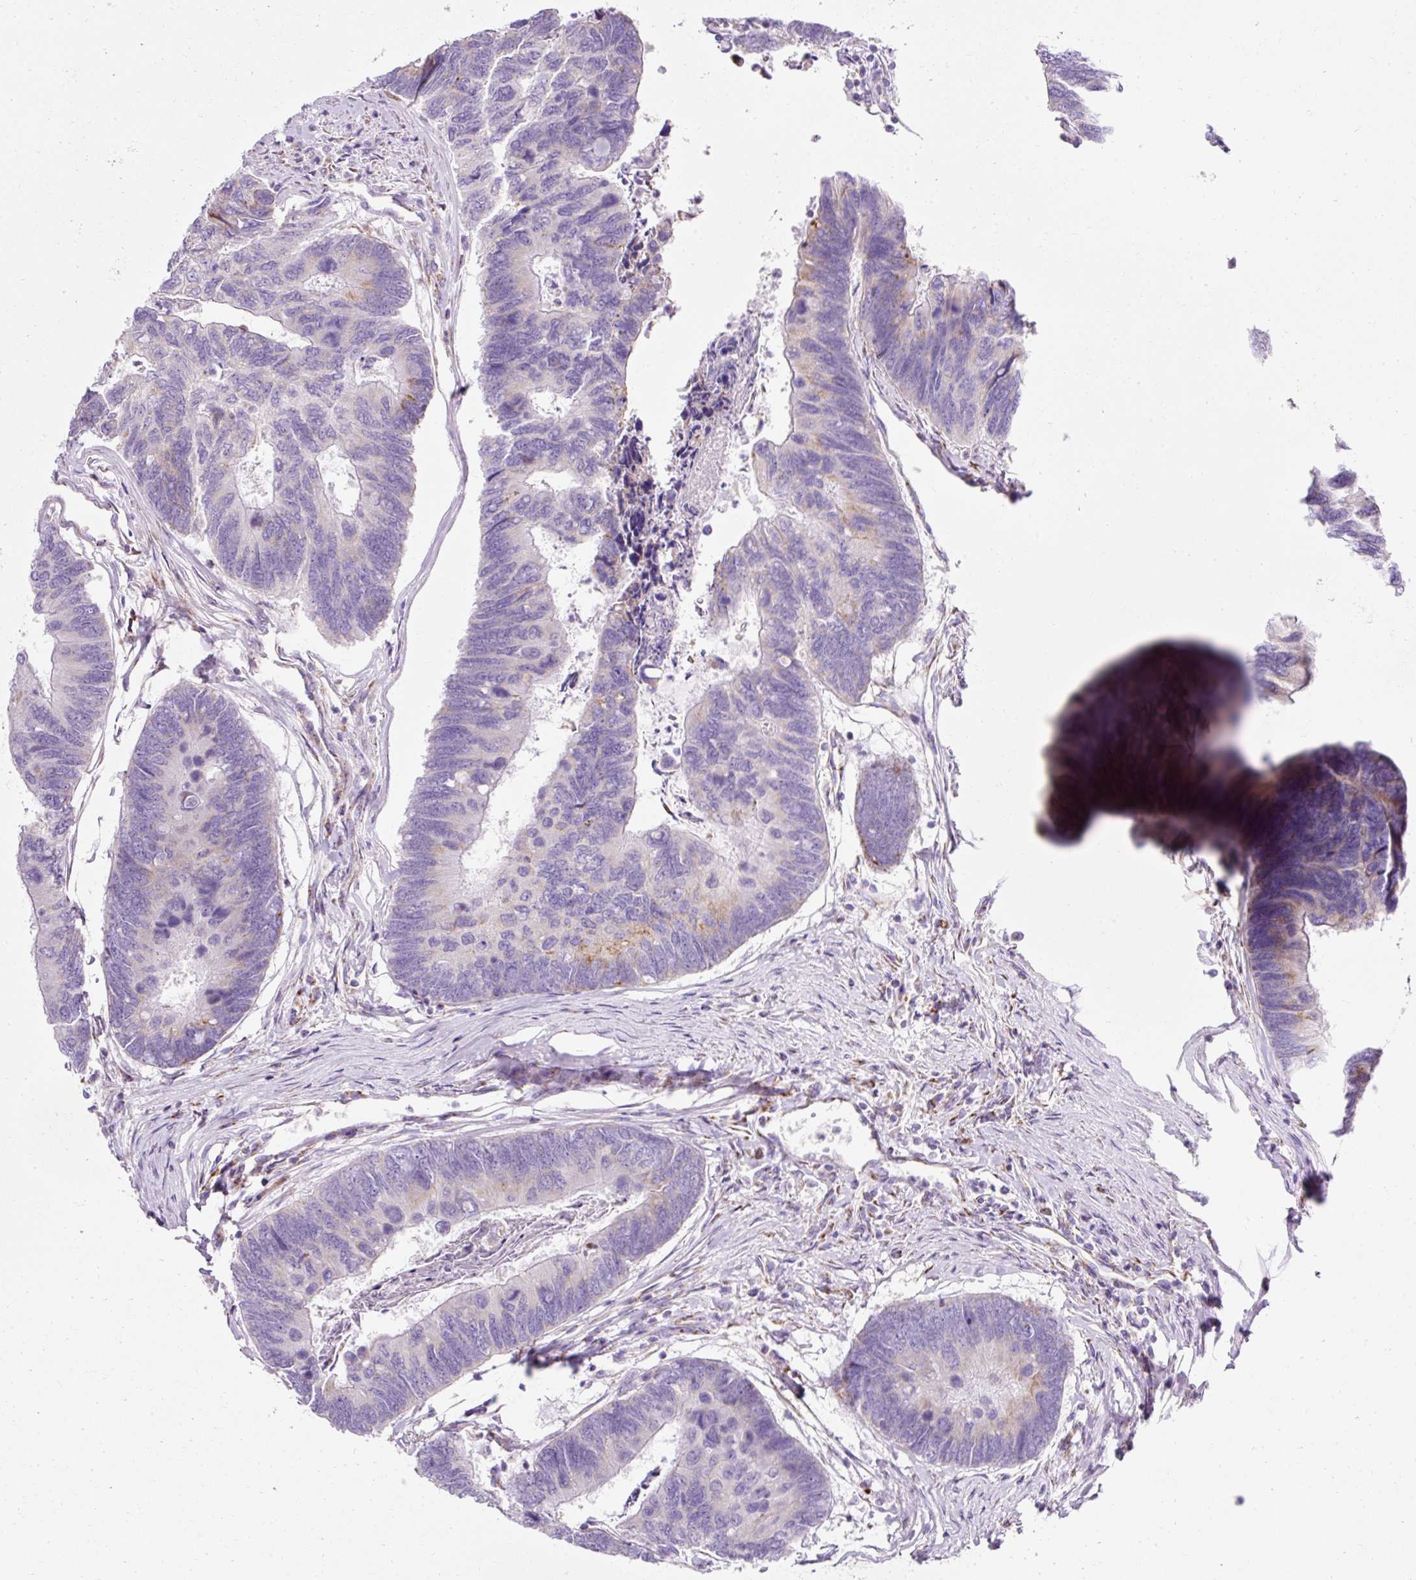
{"staining": {"intensity": "moderate", "quantity": "<25%", "location": "cytoplasmic/membranous"}, "tissue": "colorectal cancer", "cell_type": "Tumor cells", "image_type": "cancer", "snomed": [{"axis": "morphology", "description": "Adenocarcinoma, NOS"}, {"axis": "topography", "description": "Colon"}], "caption": "High-magnification brightfield microscopy of colorectal cancer stained with DAB (brown) and counterstained with hematoxylin (blue). tumor cells exhibit moderate cytoplasmic/membranous staining is seen in about<25% of cells. (Brightfield microscopy of DAB IHC at high magnification).", "gene": "PLPP2", "patient": {"sex": "female", "age": 67}}